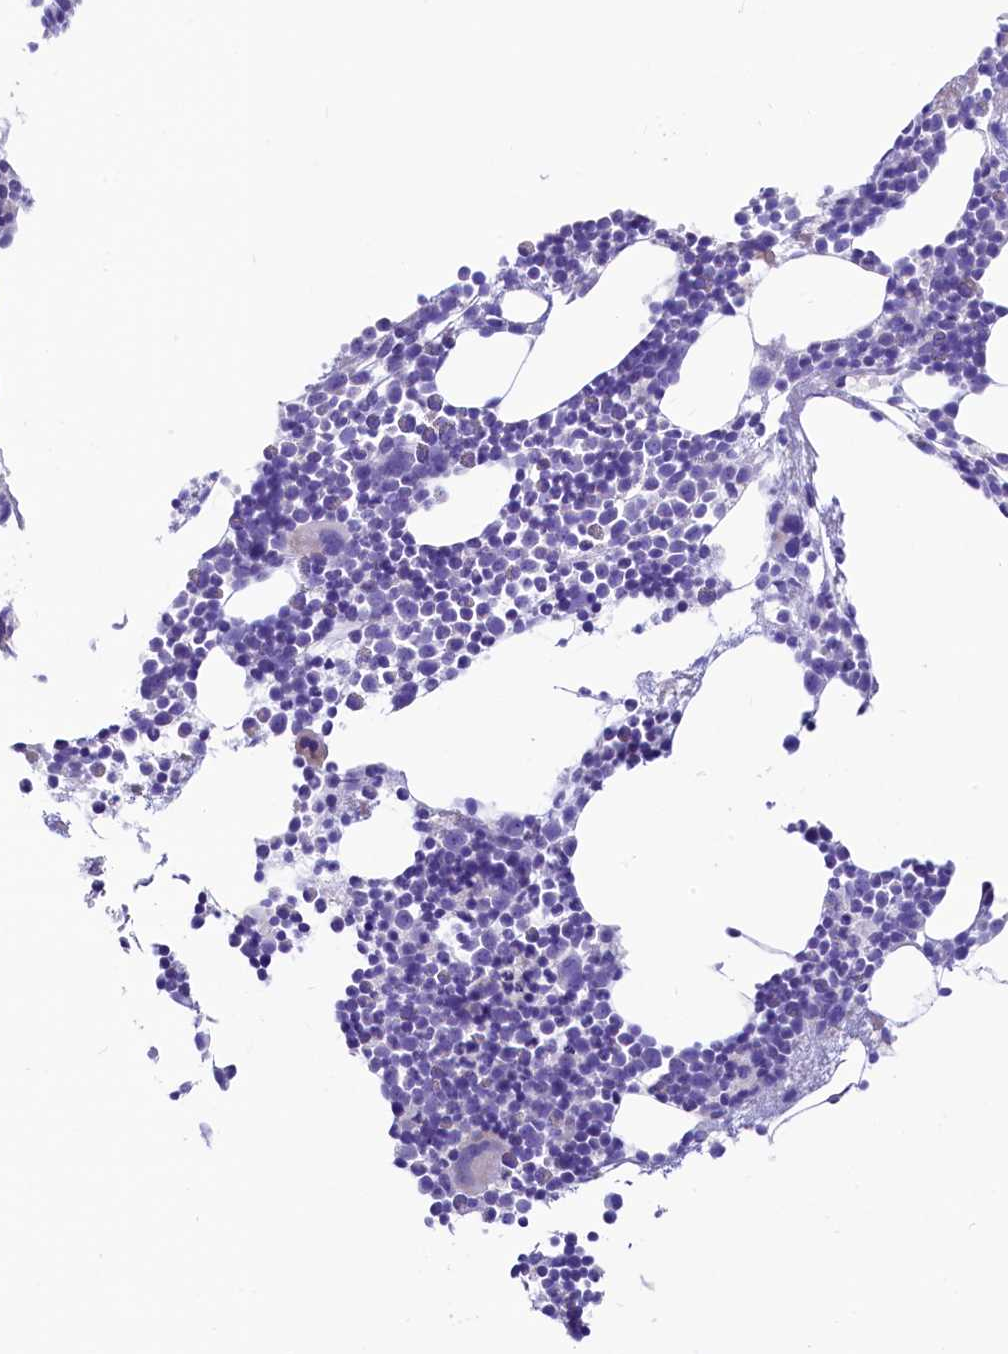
{"staining": {"intensity": "negative", "quantity": "none", "location": "none"}, "tissue": "bone marrow", "cell_type": "Hematopoietic cells", "image_type": "normal", "snomed": [{"axis": "morphology", "description": "Normal tissue, NOS"}, {"axis": "topography", "description": "Bone marrow"}], "caption": "Hematopoietic cells are negative for protein expression in benign human bone marrow. The staining was performed using DAB to visualize the protein expression in brown, while the nuclei were stained in blue with hematoxylin (Magnification: 20x).", "gene": "RBP3", "patient": {"sex": "female", "age": 52}}